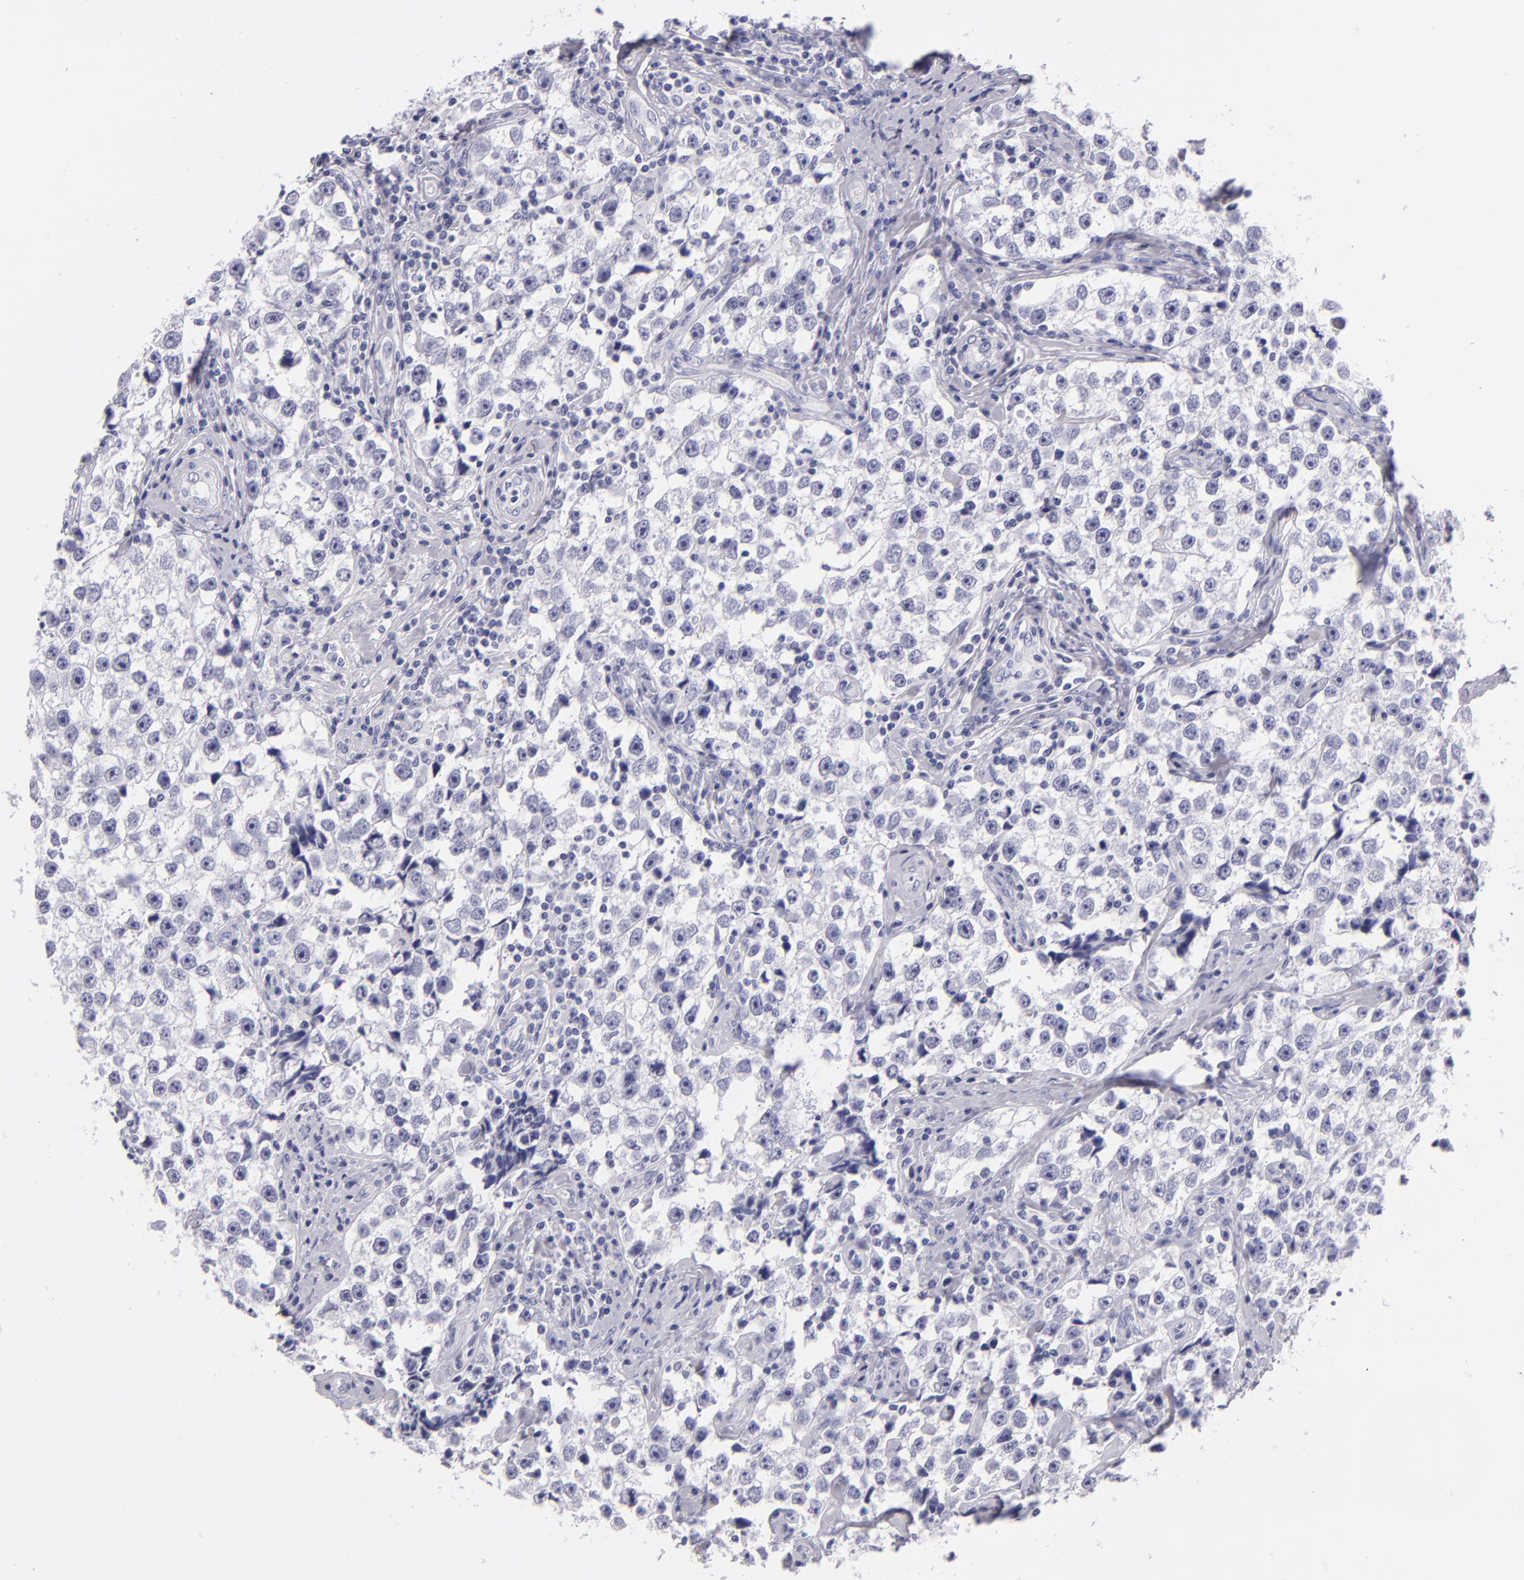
{"staining": {"intensity": "negative", "quantity": "none", "location": "none"}, "tissue": "testis cancer", "cell_type": "Tumor cells", "image_type": "cancer", "snomed": [{"axis": "morphology", "description": "Seminoma, NOS"}, {"axis": "topography", "description": "Testis"}], "caption": "Micrograph shows no protein staining in tumor cells of testis cancer tissue.", "gene": "GP1BA", "patient": {"sex": "male", "age": 32}}